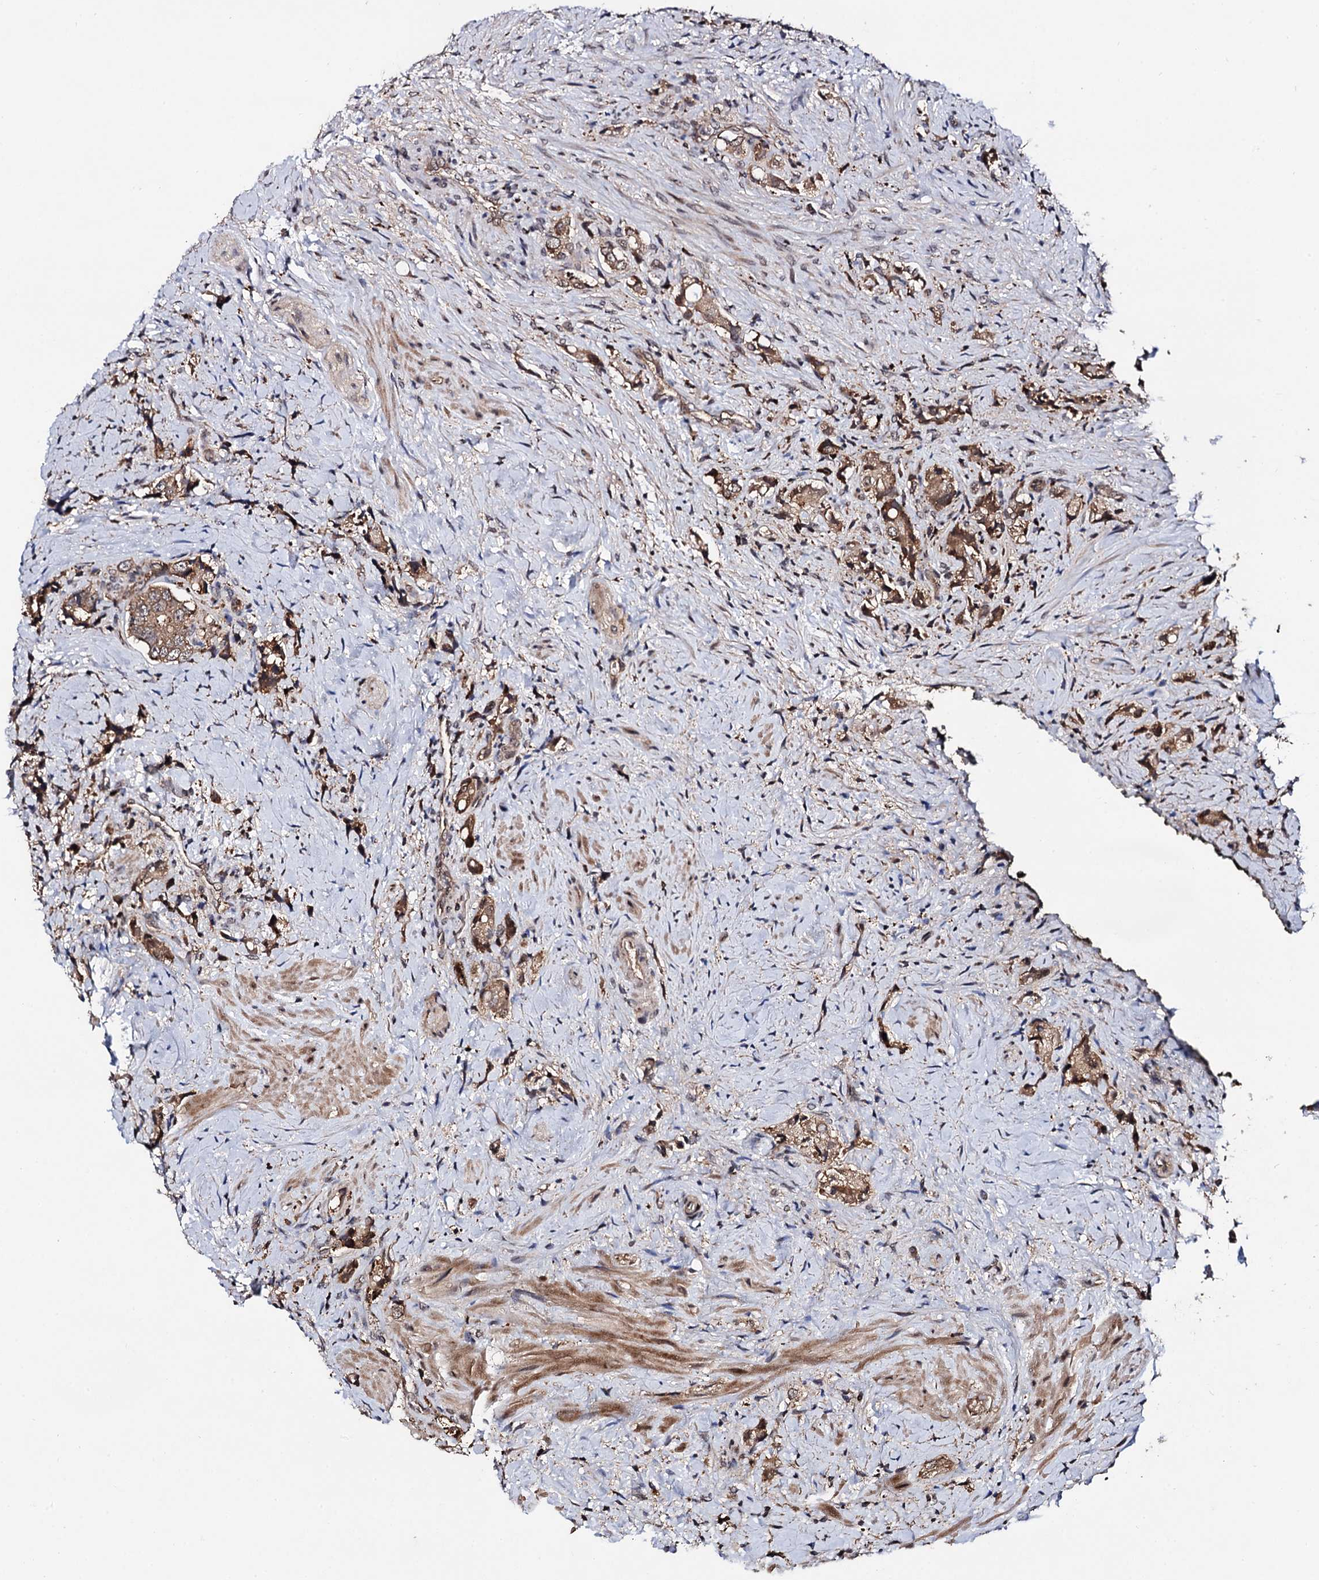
{"staining": {"intensity": "moderate", "quantity": ">75%", "location": "cytoplasmic/membranous"}, "tissue": "prostate cancer", "cell_type": "Tumor cells", "image_type": "cancer", "snomed": [{"axis": "morphology", "description": "Adenocarcinoma, High grade"}, {"axis": "topography", "description": "Prostate"}], "caption": "Human prostate high-grade adenocarcinoma stained with a protein marker displays moderate staining in tumor cells.", "gene": "MICAL2", "patient": {"sex": "male", "age": 65}}